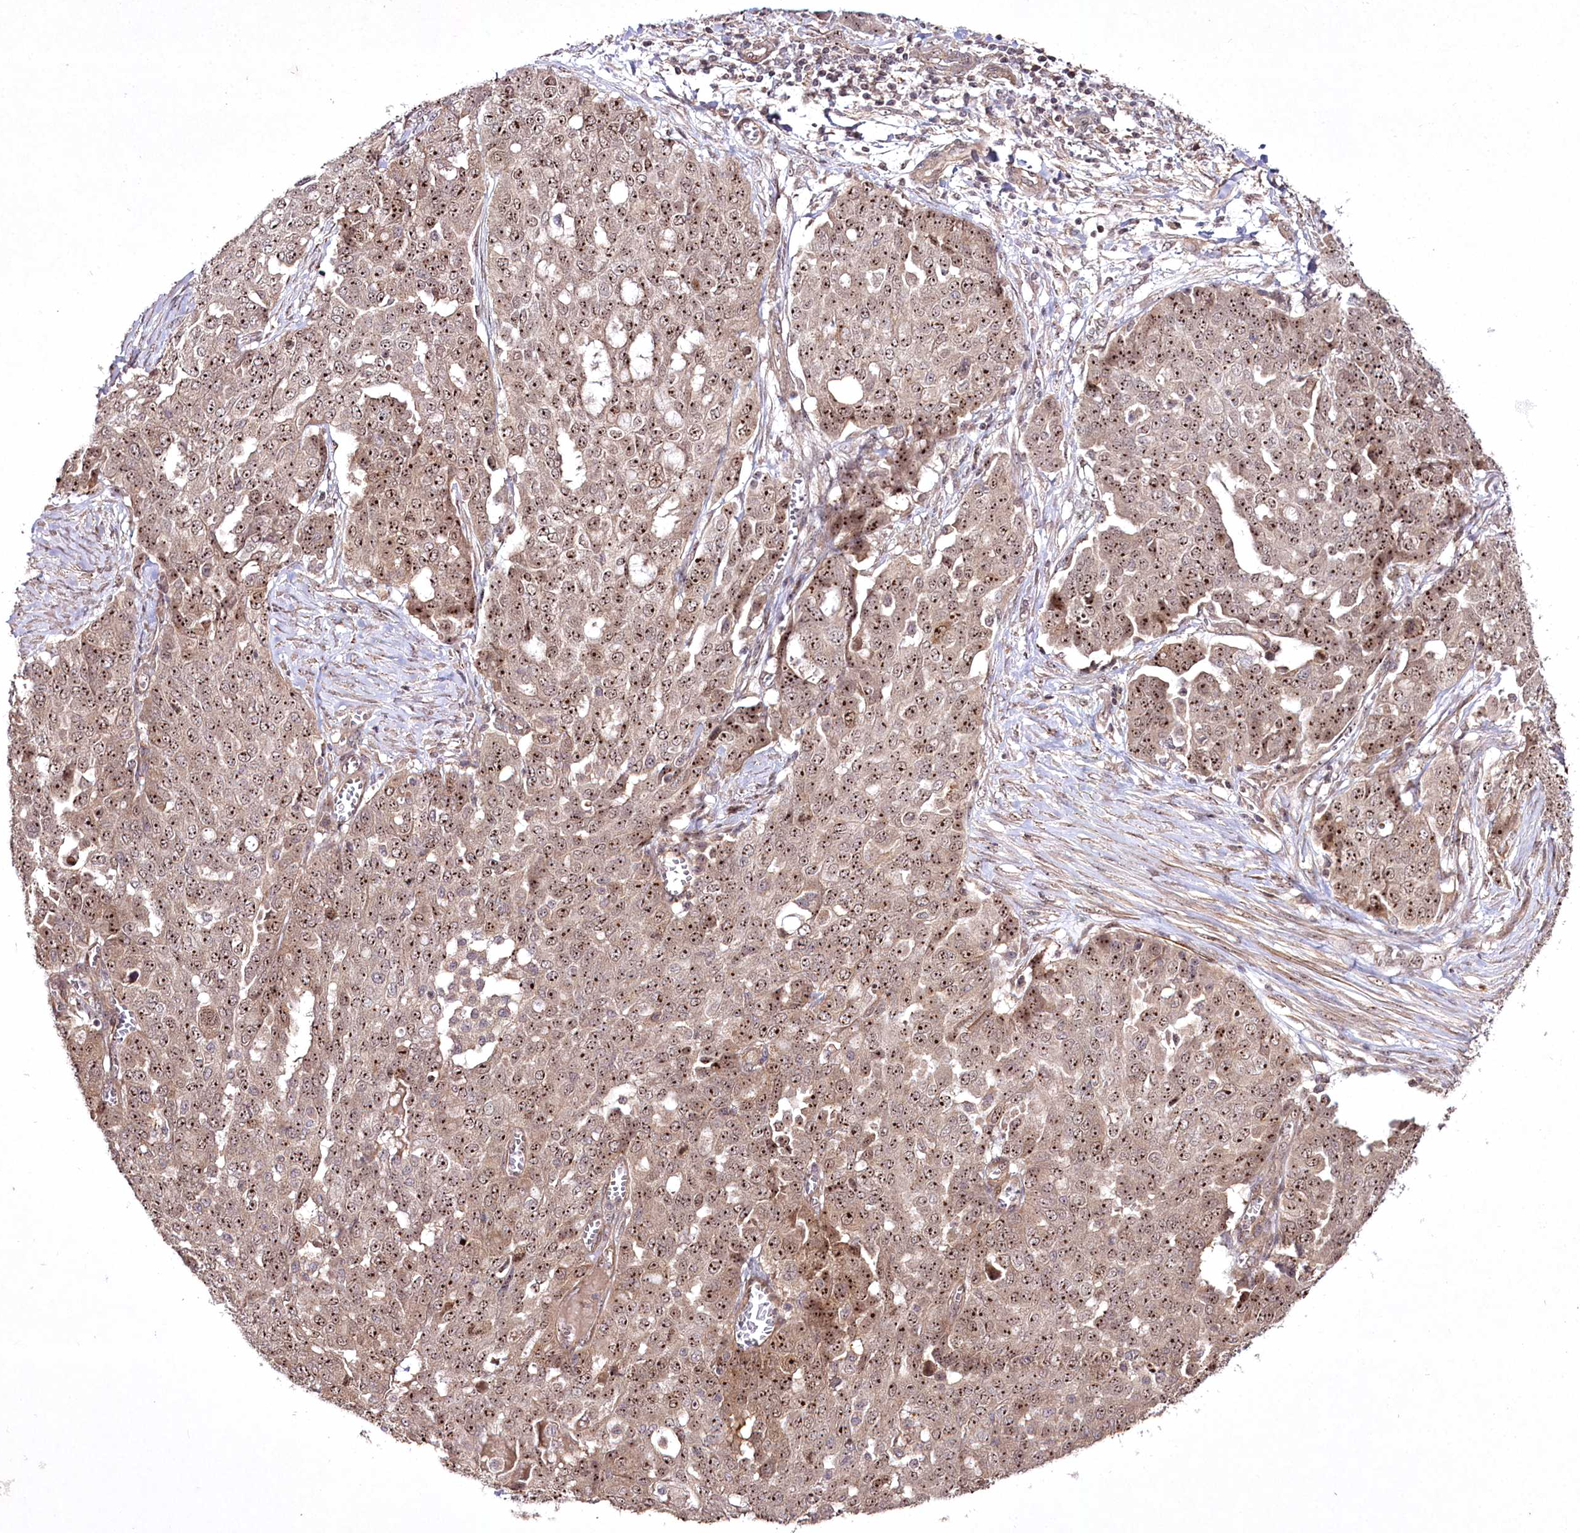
{"staining": {"intensity": "moderate", "quantity": ">75%", "location": "nuclear"}, "tissue": "ovarian cancer", "cell_type": "Tumor cells", "image_type": "cancer", "snomed": [{"axis": "morphology", "description": "Cystadenocarcinoma, serous, NOS"}, {"axis": "topography", "description": "Soft tissue"}, {"axis": "topography", "description": "Ovary"}], "caption": "Ovarian cancer stained with DAB (3,3'-diaminobenzidine) IHC shows medium levels of moderate nuclear staining in approximately >75% of tumor cells.", "gene": "CCDC59", "patient": {"sex": "female", "age": 57}}